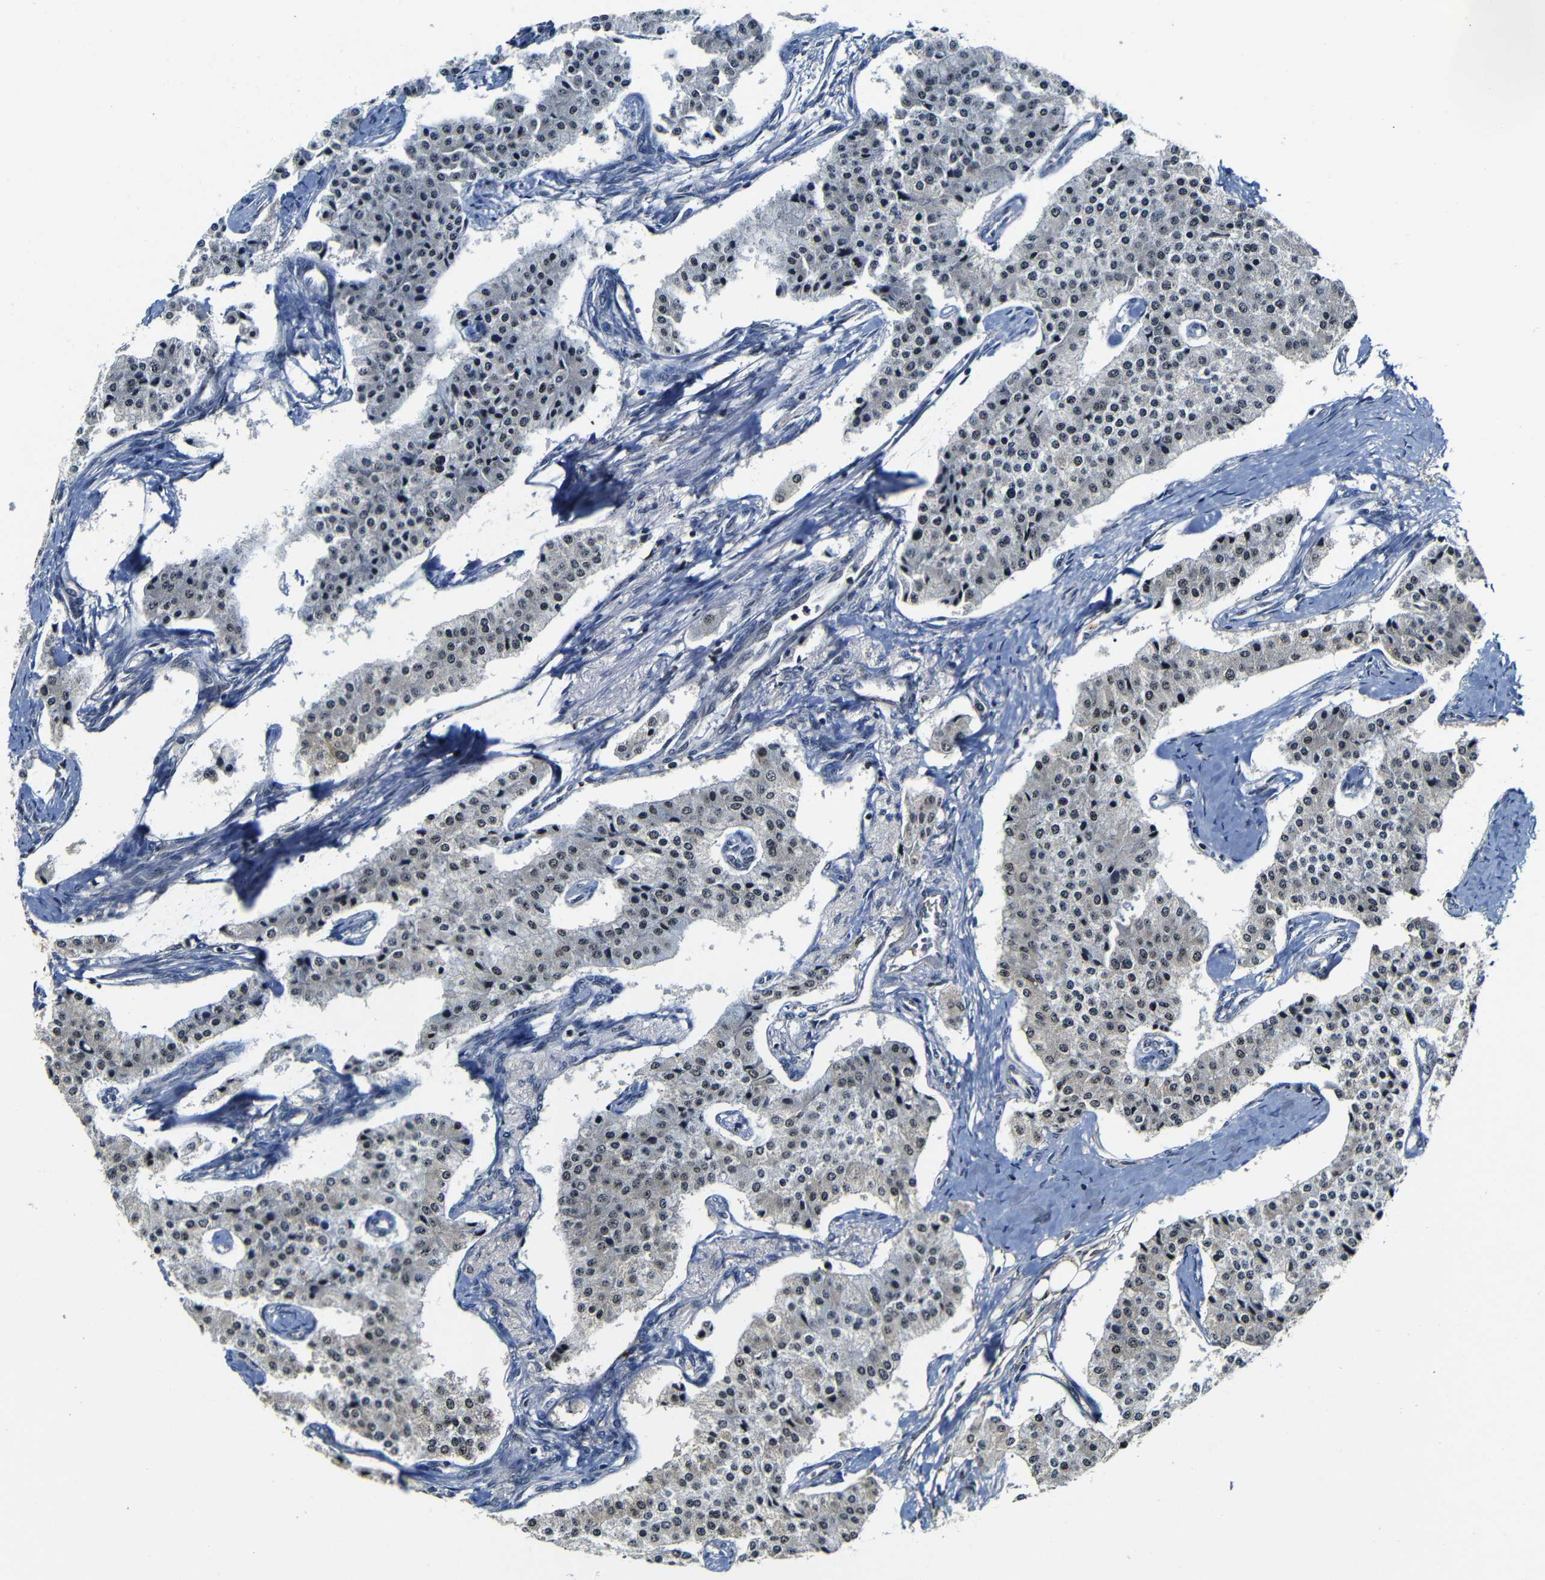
{"staining": {"intensity": "negative", "quantity": "none", "location": "none"}, "tissue": "carcinoid", "cell_type": "Tumor cells", "image_type": "cancer", "snomed": [{"axis": "morphology", "description": "Carcinoid, malignant, NOS"}, {"axis": "topography", "description": "Colon"}], "caption": "Tumor cells show no significant protein staining in carcinoid.", "gene": "MYC", "patient": {"sex": "female", "age": 52}}